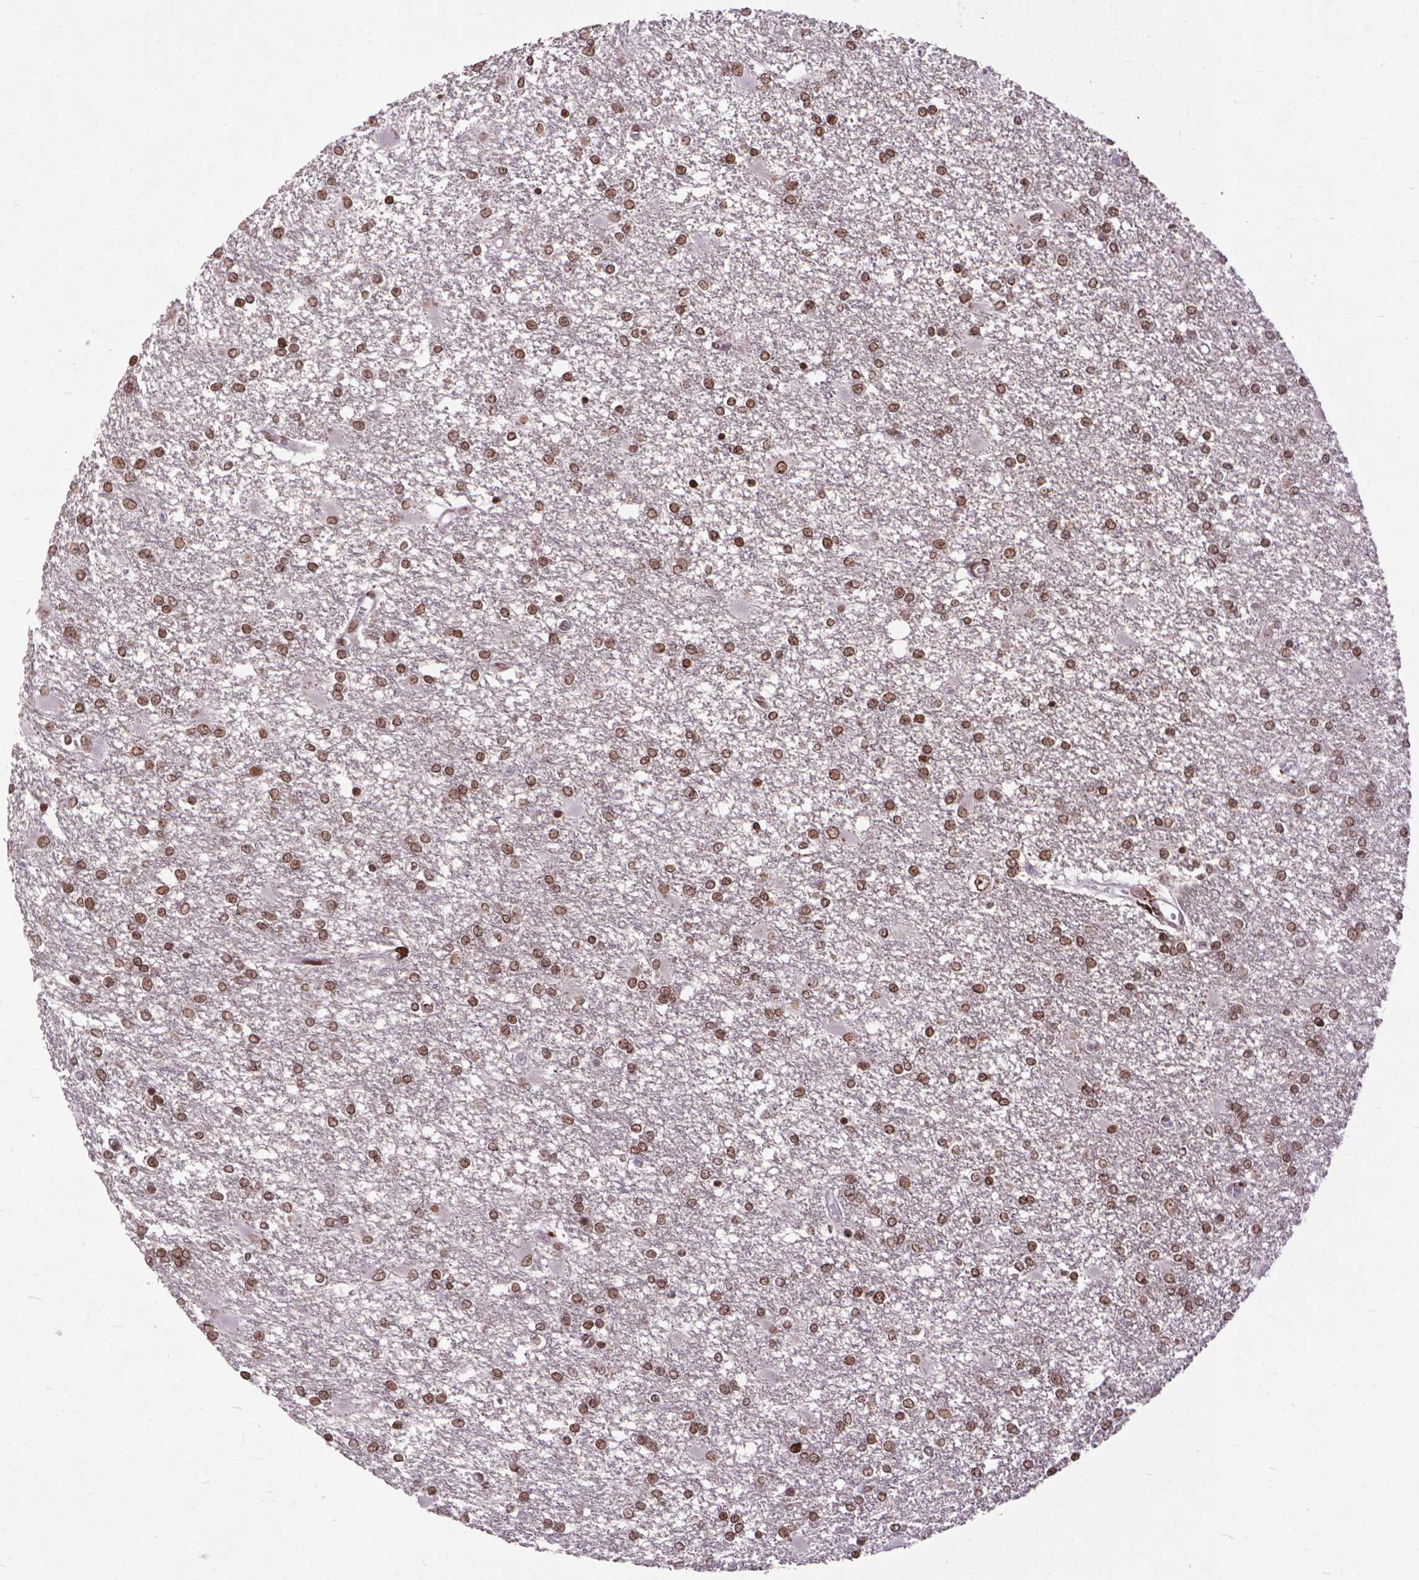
{"staining": {"intensity": "moderate", "quantity": ">75%", "location": "nuclear"}, "tissue": "glioma", "cell_type": "Tumor cells", "image_type": "cancer", "snomed": [{"axis": "morphology", "description": "Glioma, malignant, High grade"}, {"axis": "topography", "description": "Cerebral cortex"}], "caption": "Immunohistochemistry of glioma shows medium levels of moderate nuclear staining in approximately >75% of tumor cells. Ihc stains the protein in brown and the nuclei are stained blue.", "gene": "AMER1", "patient": {"sex": "male", "age": 79}}